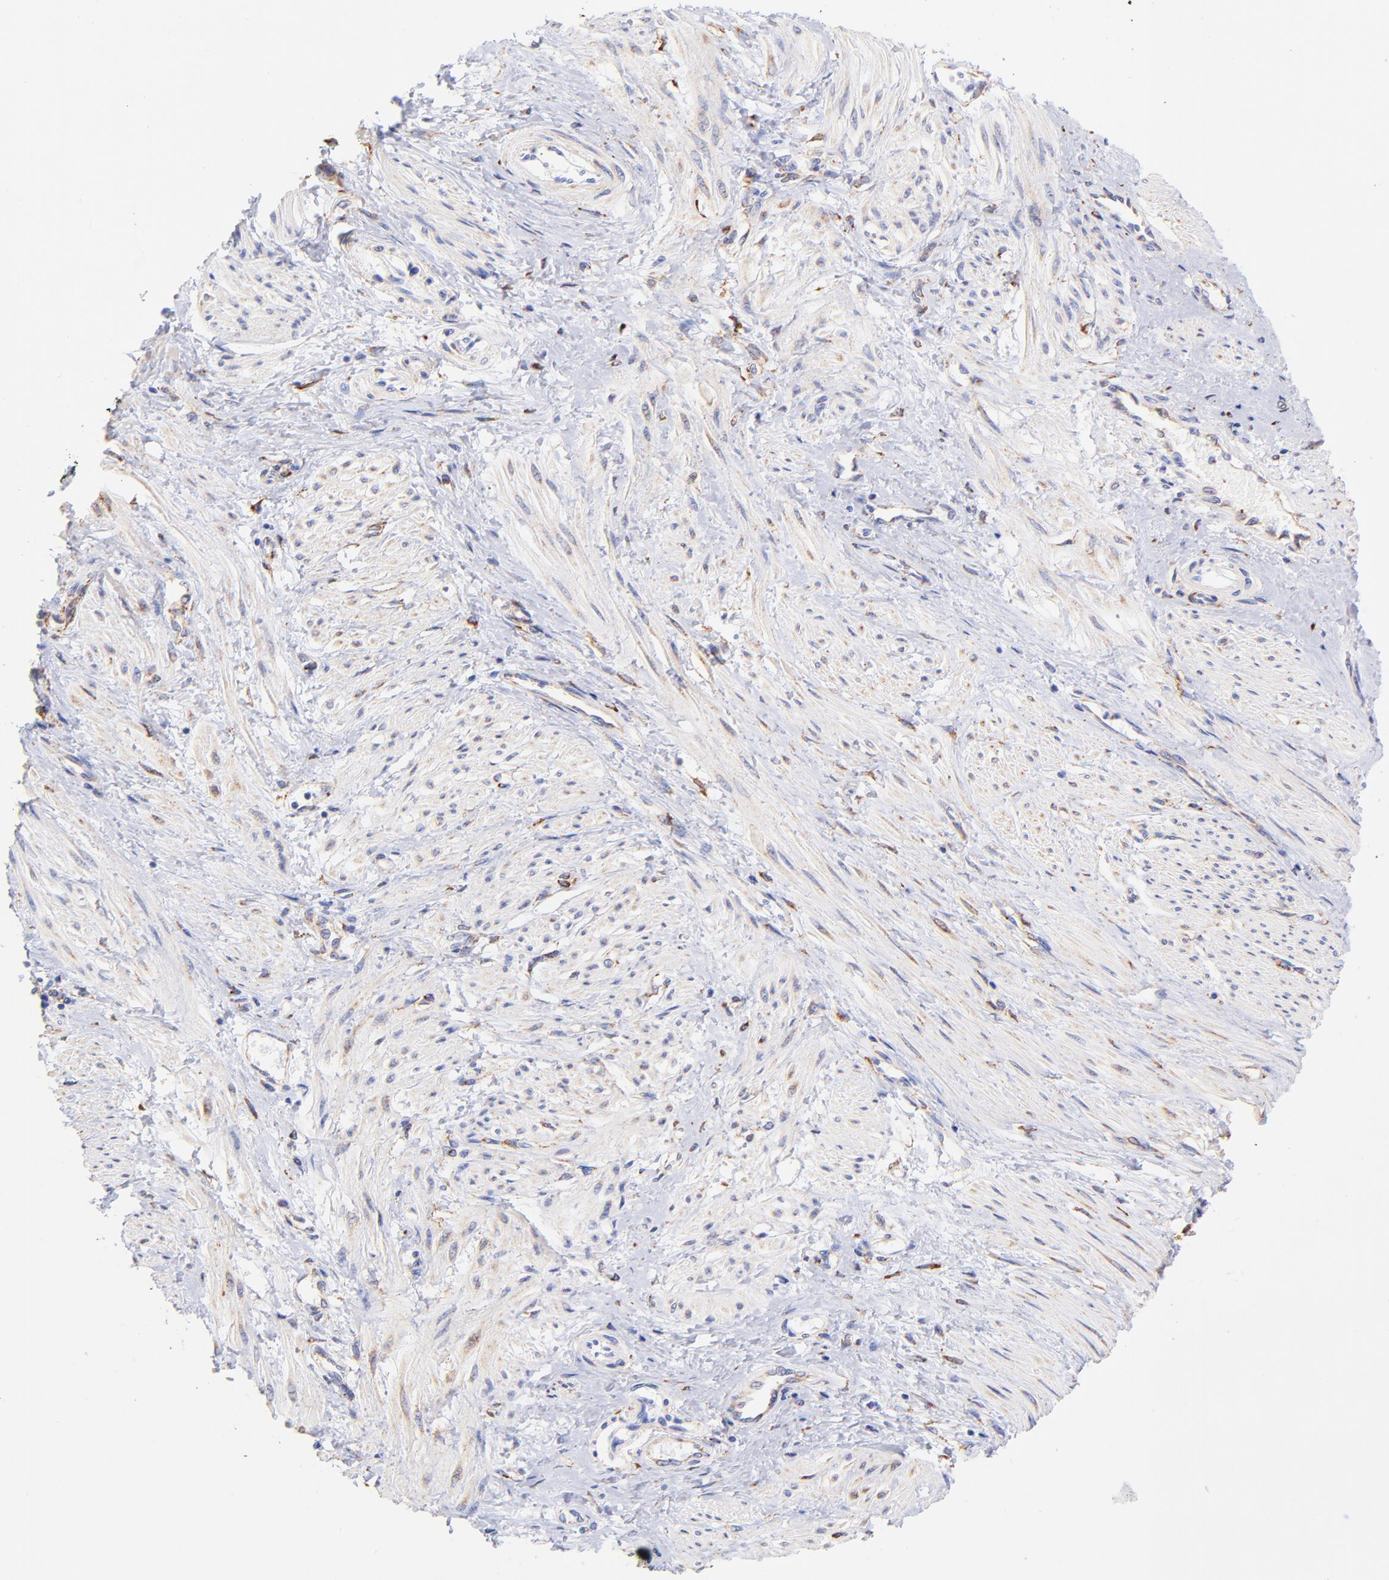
{"staining": {"intensity": "moderate", "quantity": "25%-75%", "location": "cytoplasmic/membranous"}, "tissue": "smooth muscle", "cell_type": "Smooth muscle cells", "image_type": "normal", "snomed": [{"axis": "morphology", "description": "Normal tissue, NOS"}, {"axis": "topography", "description": "Smooth muscle"}, {"axis": "topography", "description": "Uterus"}], "caption": "Human smooth muscle stained for a protein (brown) reveals moderate cytoplasmic/membranous positive staining in approximately 25%-75% of smooth muscle cells.", "gene": "SPARC", "patient": {"sex": "female", "age": 39}}